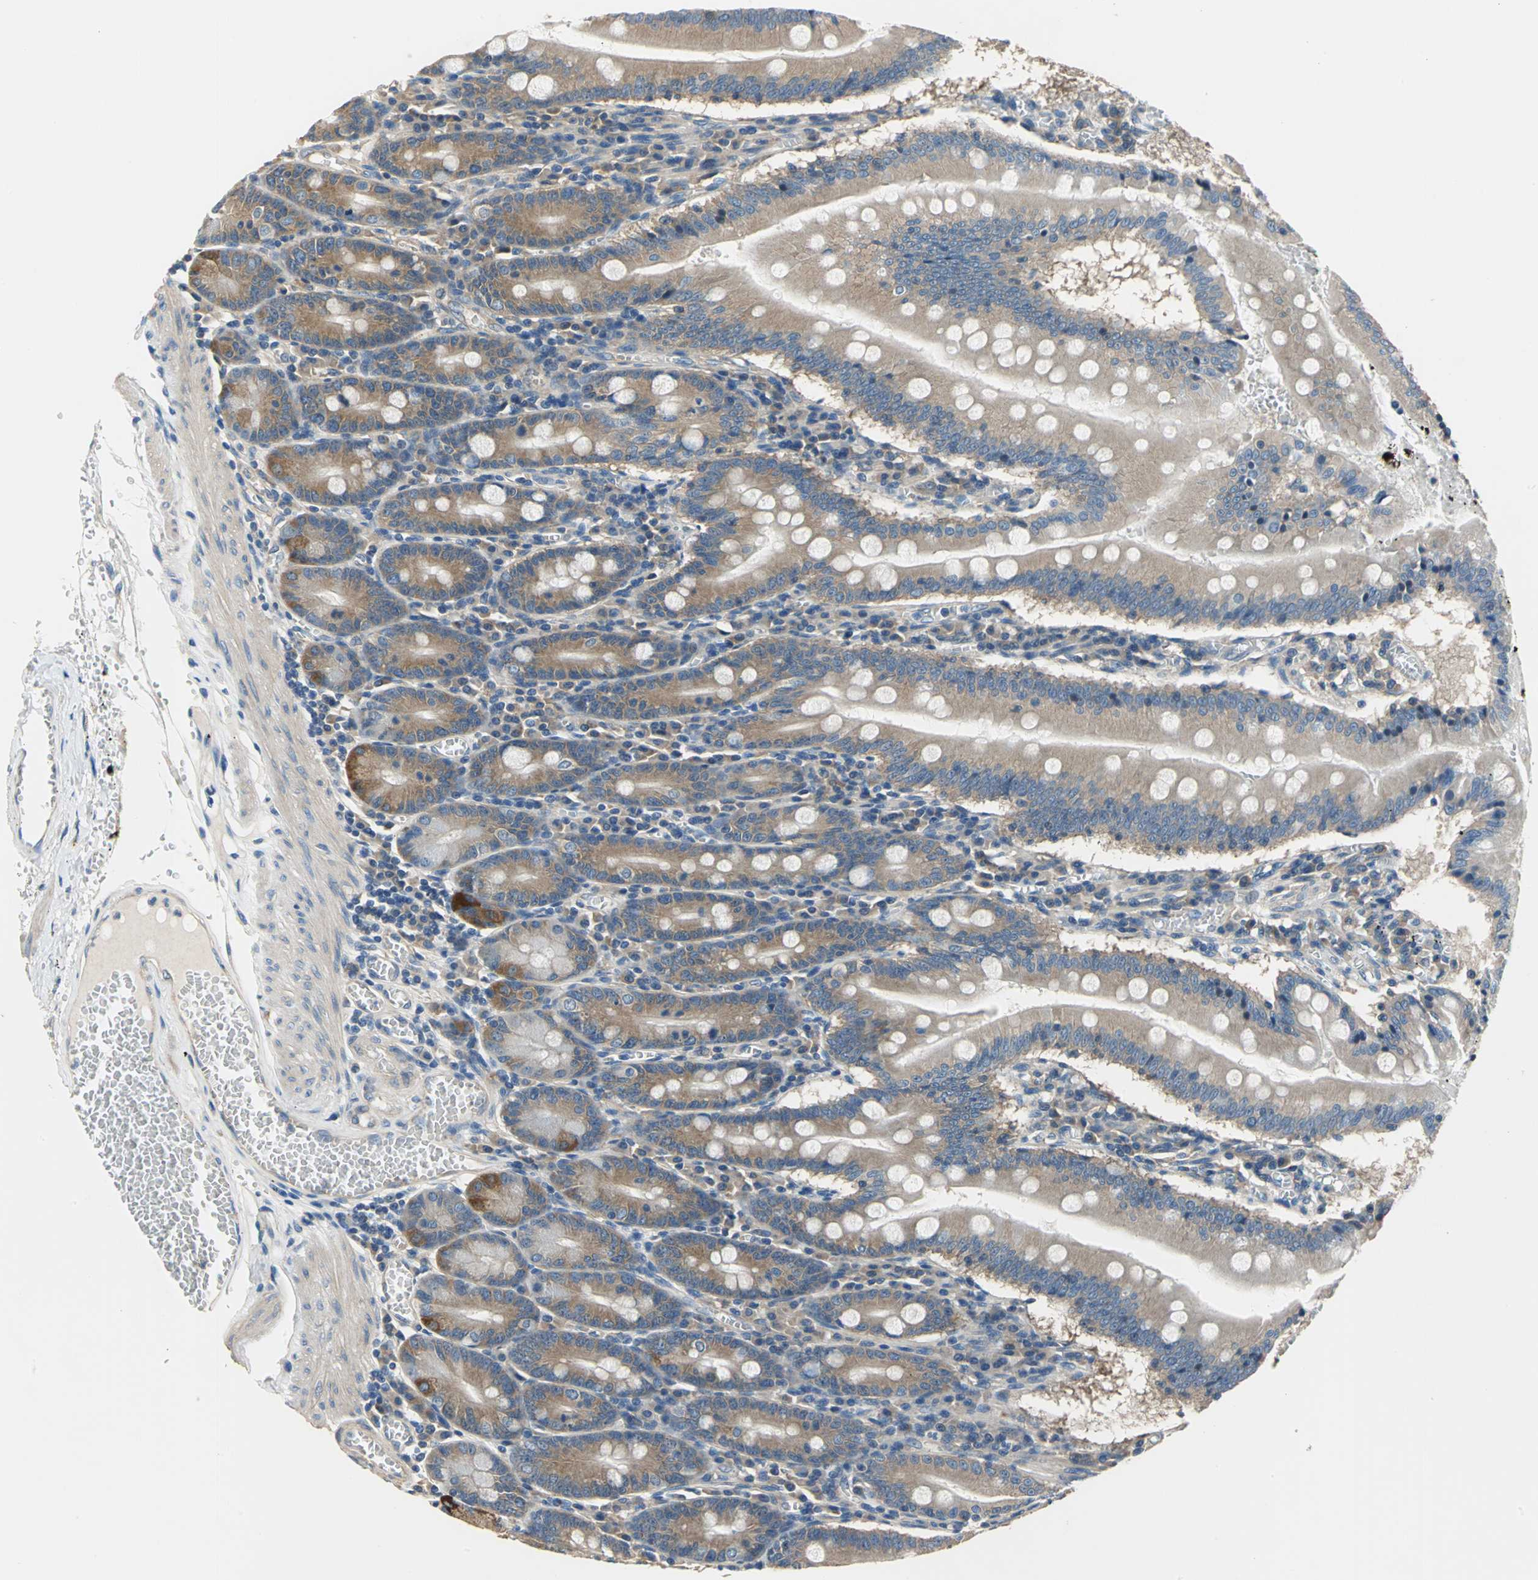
{"staining": {"intensity": "weak", "quantity": ">75%", "location": "cytoplasmic/membranous"}, "tissue": "small intestine", "cell_type": "Glandular cells", "image_type": "normal", "snomed": [{"axis": "morphology", "description": "Normal tissue, NOS"}, {"axis": "topography", "description": "Small intestine"}], "caption": "Normal small intestine shows weak cytoplasmic/membranous positivity in about >75% of glandular cells, visualized by immunohistochemistry.", "gene": "DDX3X", "patient": {"sex": "male", "age": 71}}